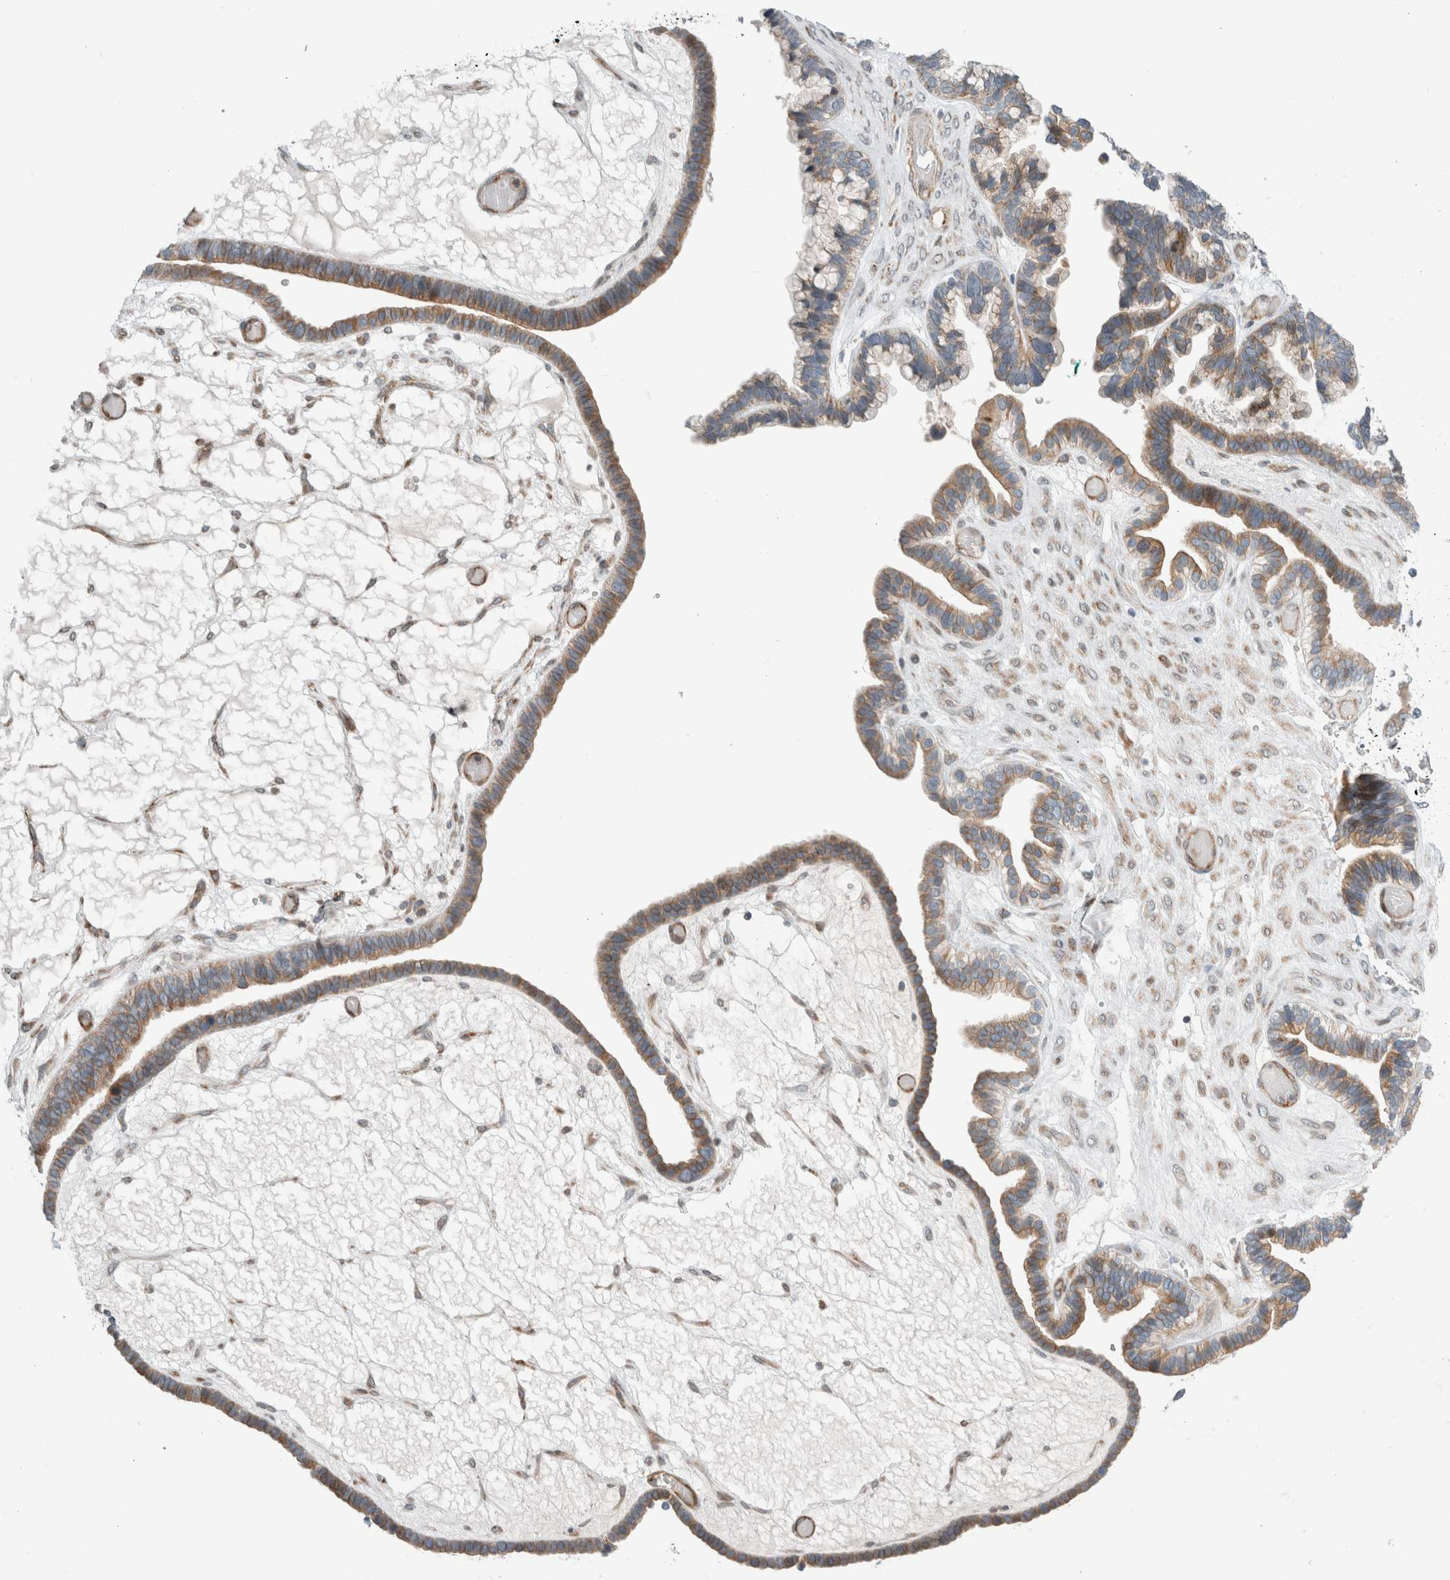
{"staining": {"intensity": "moderate", "quantity": ">75%", "location": "cytoplasmic/membranous"}, "tissue": "ovarian cancer", "cell_type": "Tumor cells", "image_type": "cancer", "snomed": [{"axis": "morphology", "description": "Cystadenocarcinoma, serous, NOS"}, {"axis": "topography", "description": "Ovary"}], "caption": "Immunohistochemistry (IHC) of serous cystadenocarcinoma (ovarian) displays medium levels of moderate cytoplasmic/membranous staining in about >75% of tumor cells.", "gene": "KPNA5", "patient": {"sex": "female", "age": 56}}